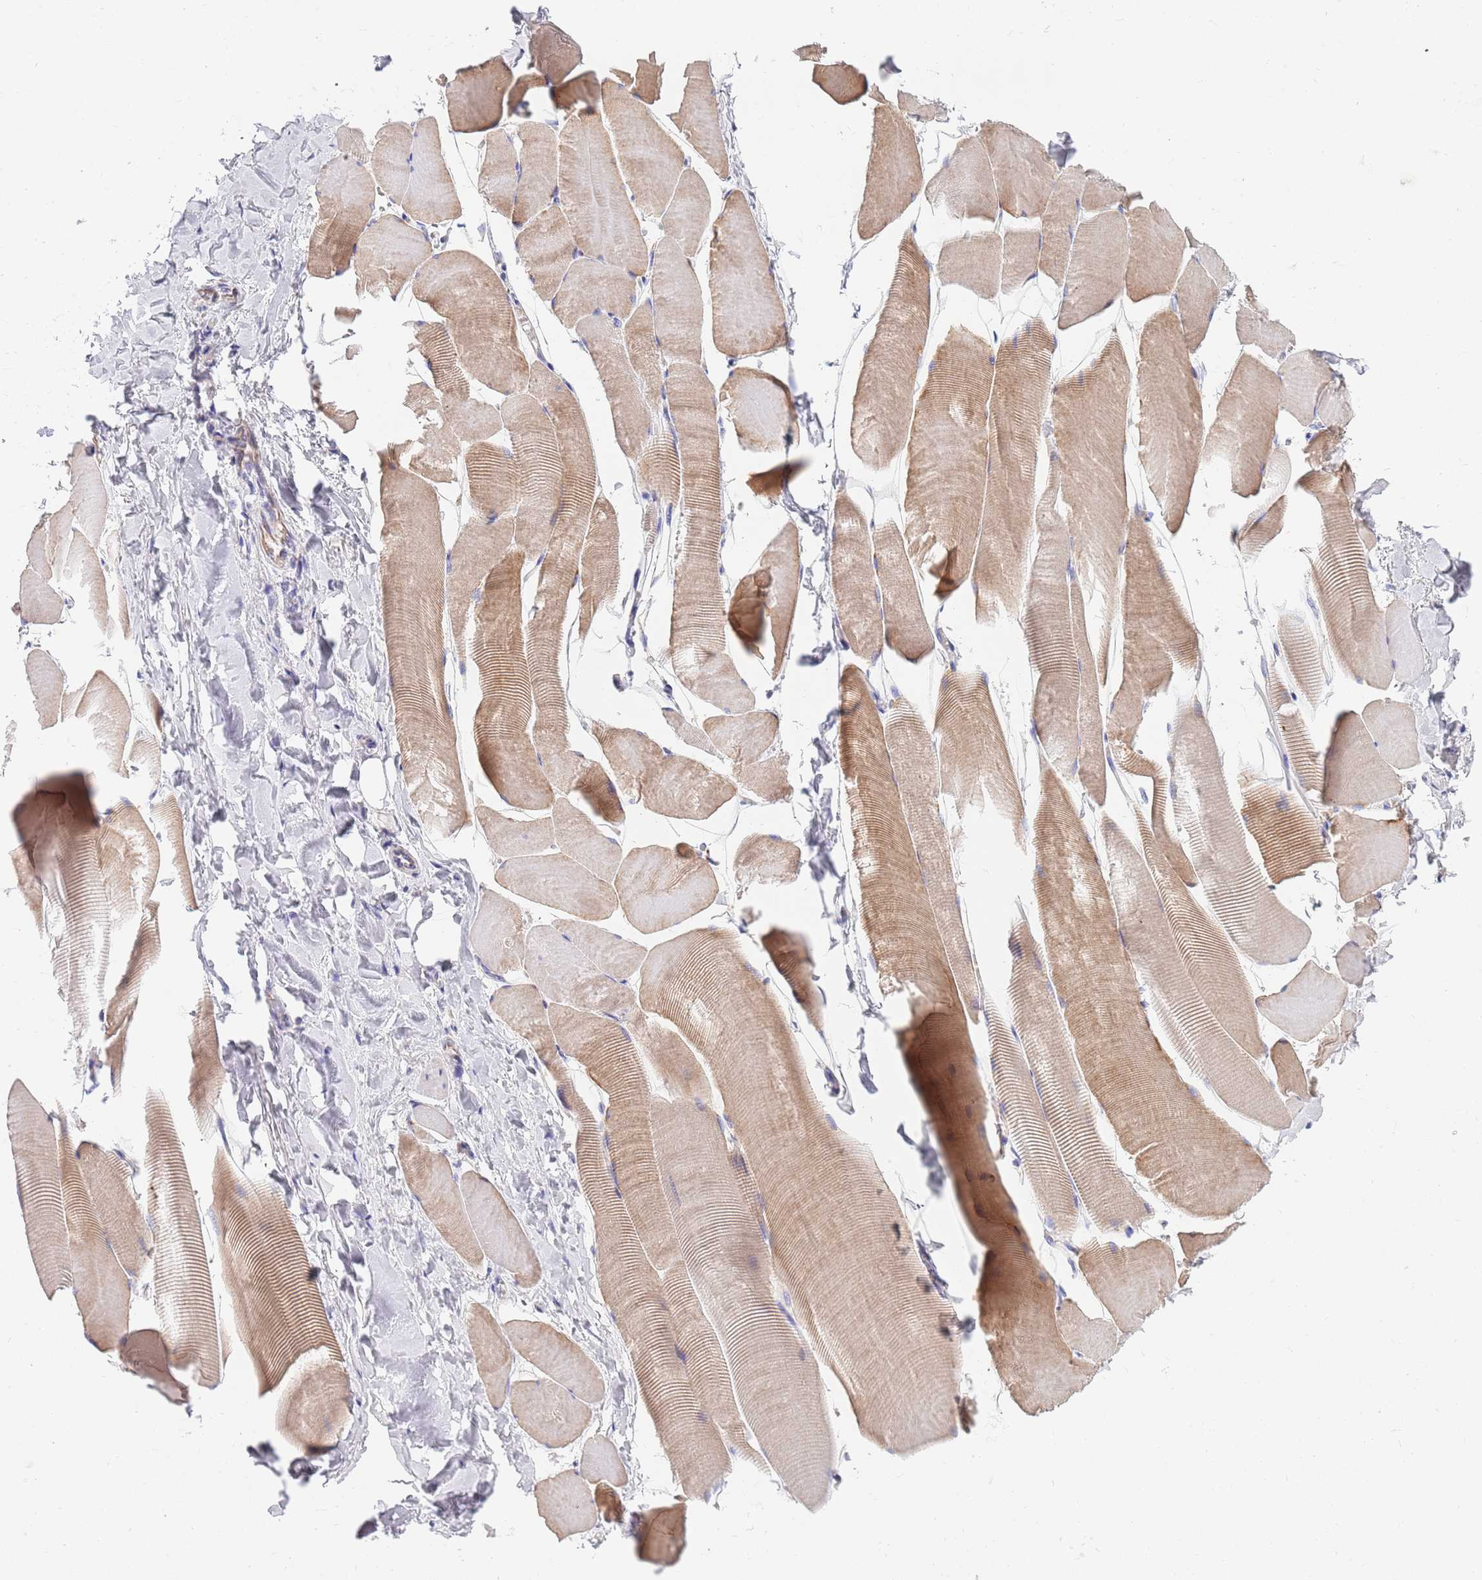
{"staining": {"intensity": "moderate", "quantity": "<25%", "location": "cytoplasmic/membranous"}, "tissue": "skeletal muscle", "cell_type": "Myocytes", "image_type": "normal", "snomed": [{"axis": "morphology", "description": "Normal tissue, NOS"}, {"axis": "topography", "description": "Skeletal muscle"}], "caption": "High-magnification brightfield microscopy of benign skeletal muscle stained with DAB (brown) and counterstained with hematoxylin (blue). myocytes exhibit moderate cytoplasmic/membranous staining is identified in about<25% of cells.", "gene": "EMC8", "patient": {"sex": "male", "age": 25}}